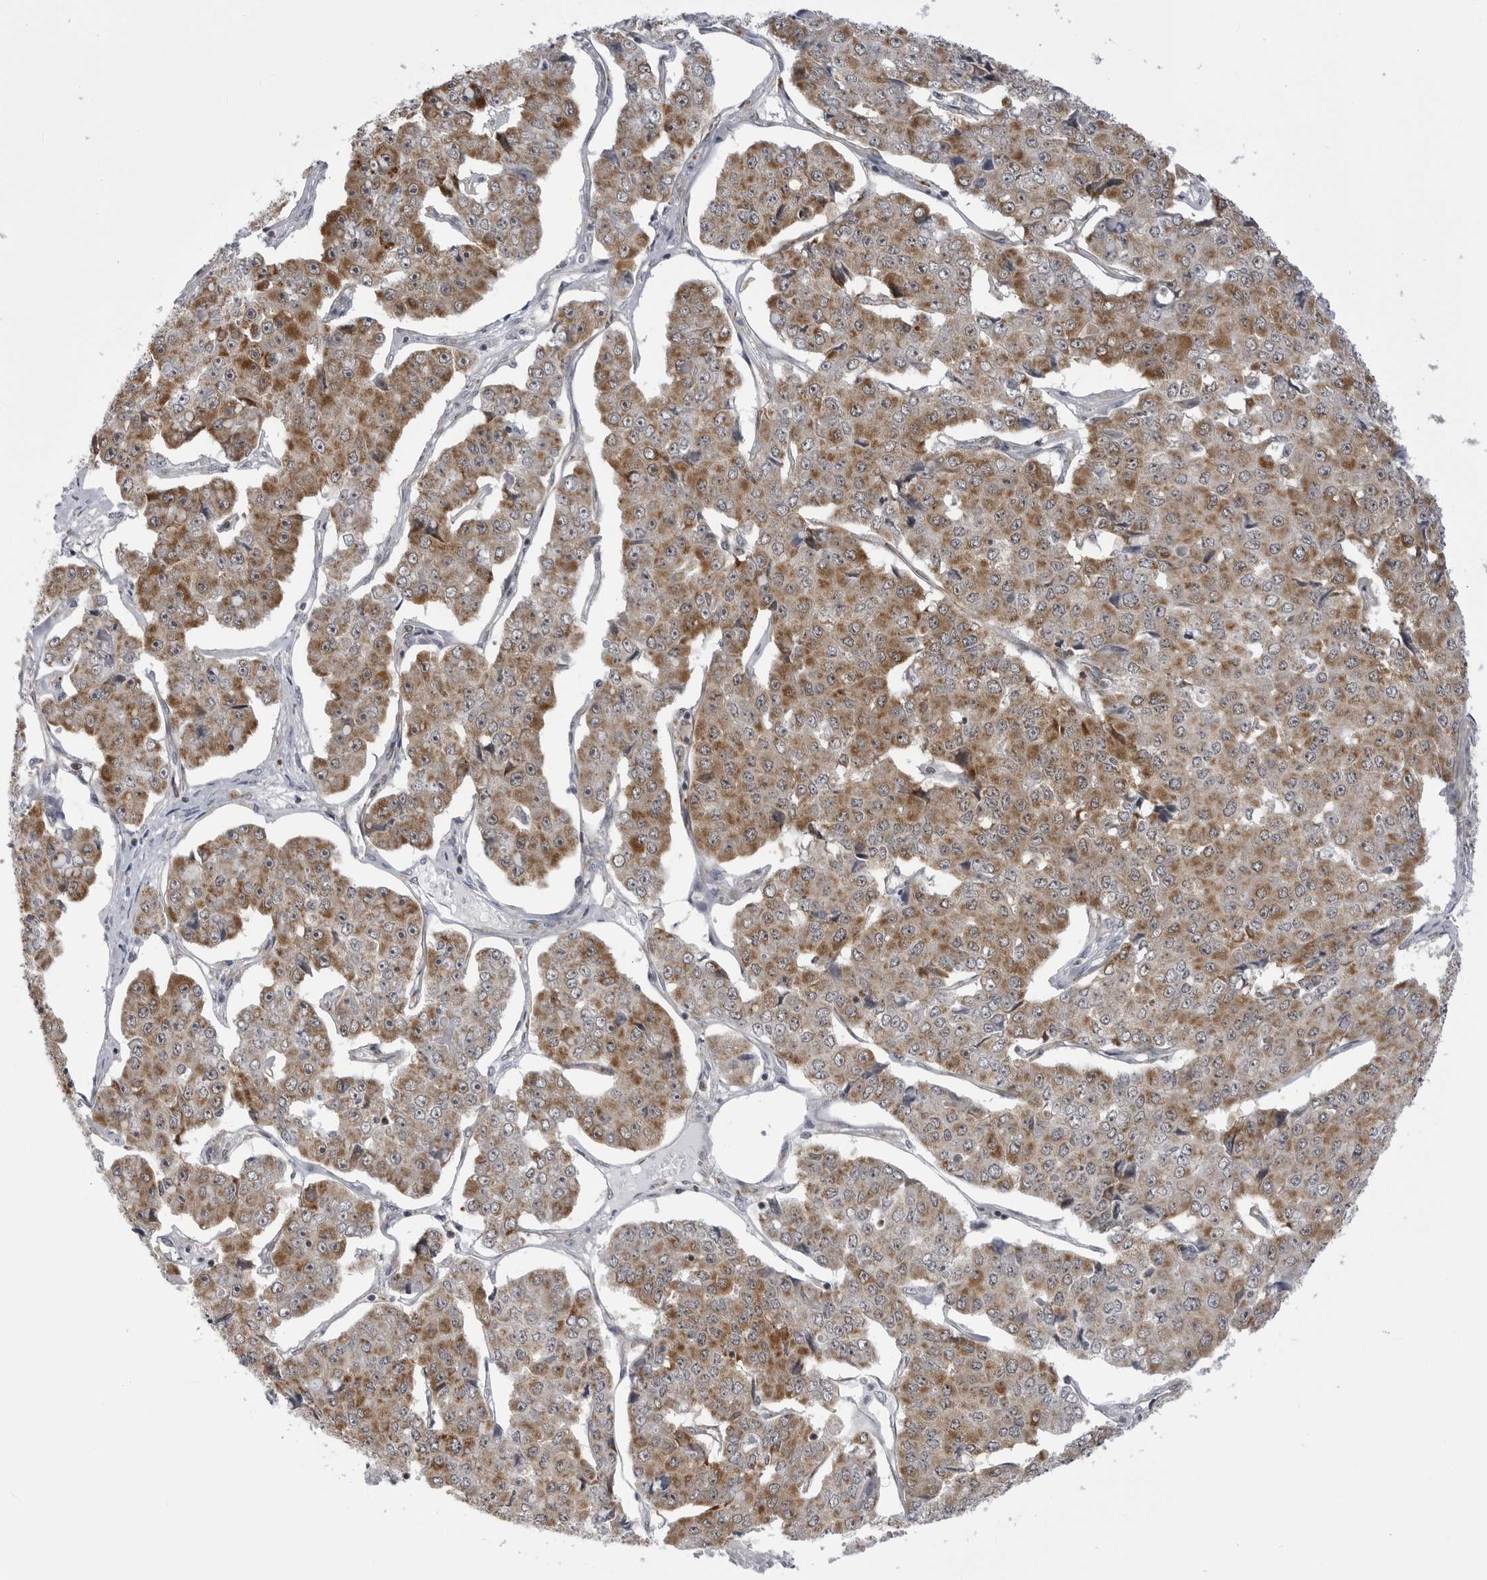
{"staining": {"intensity": "strong", "quantity": ">75%", "location": "cytoplasmic/membranous"}, "tissue": "pancreatic cancer", "cell_type": "Tumor cells", "image_type": "cancer", "snomed": [{"axis": "morphology", "description": "Adenocarcinoma, NOS"}, {"axis": "topography", "description": "Pancreas"}], "caption": "Protein staining of pancreatic cancer (adenocarcinoma) tissue exhibits strong cytoplasmic/membranous staining in approximately >75% of tumor cells.", "gene": "FH", "patient": {"sex": "male", "age": 50}}